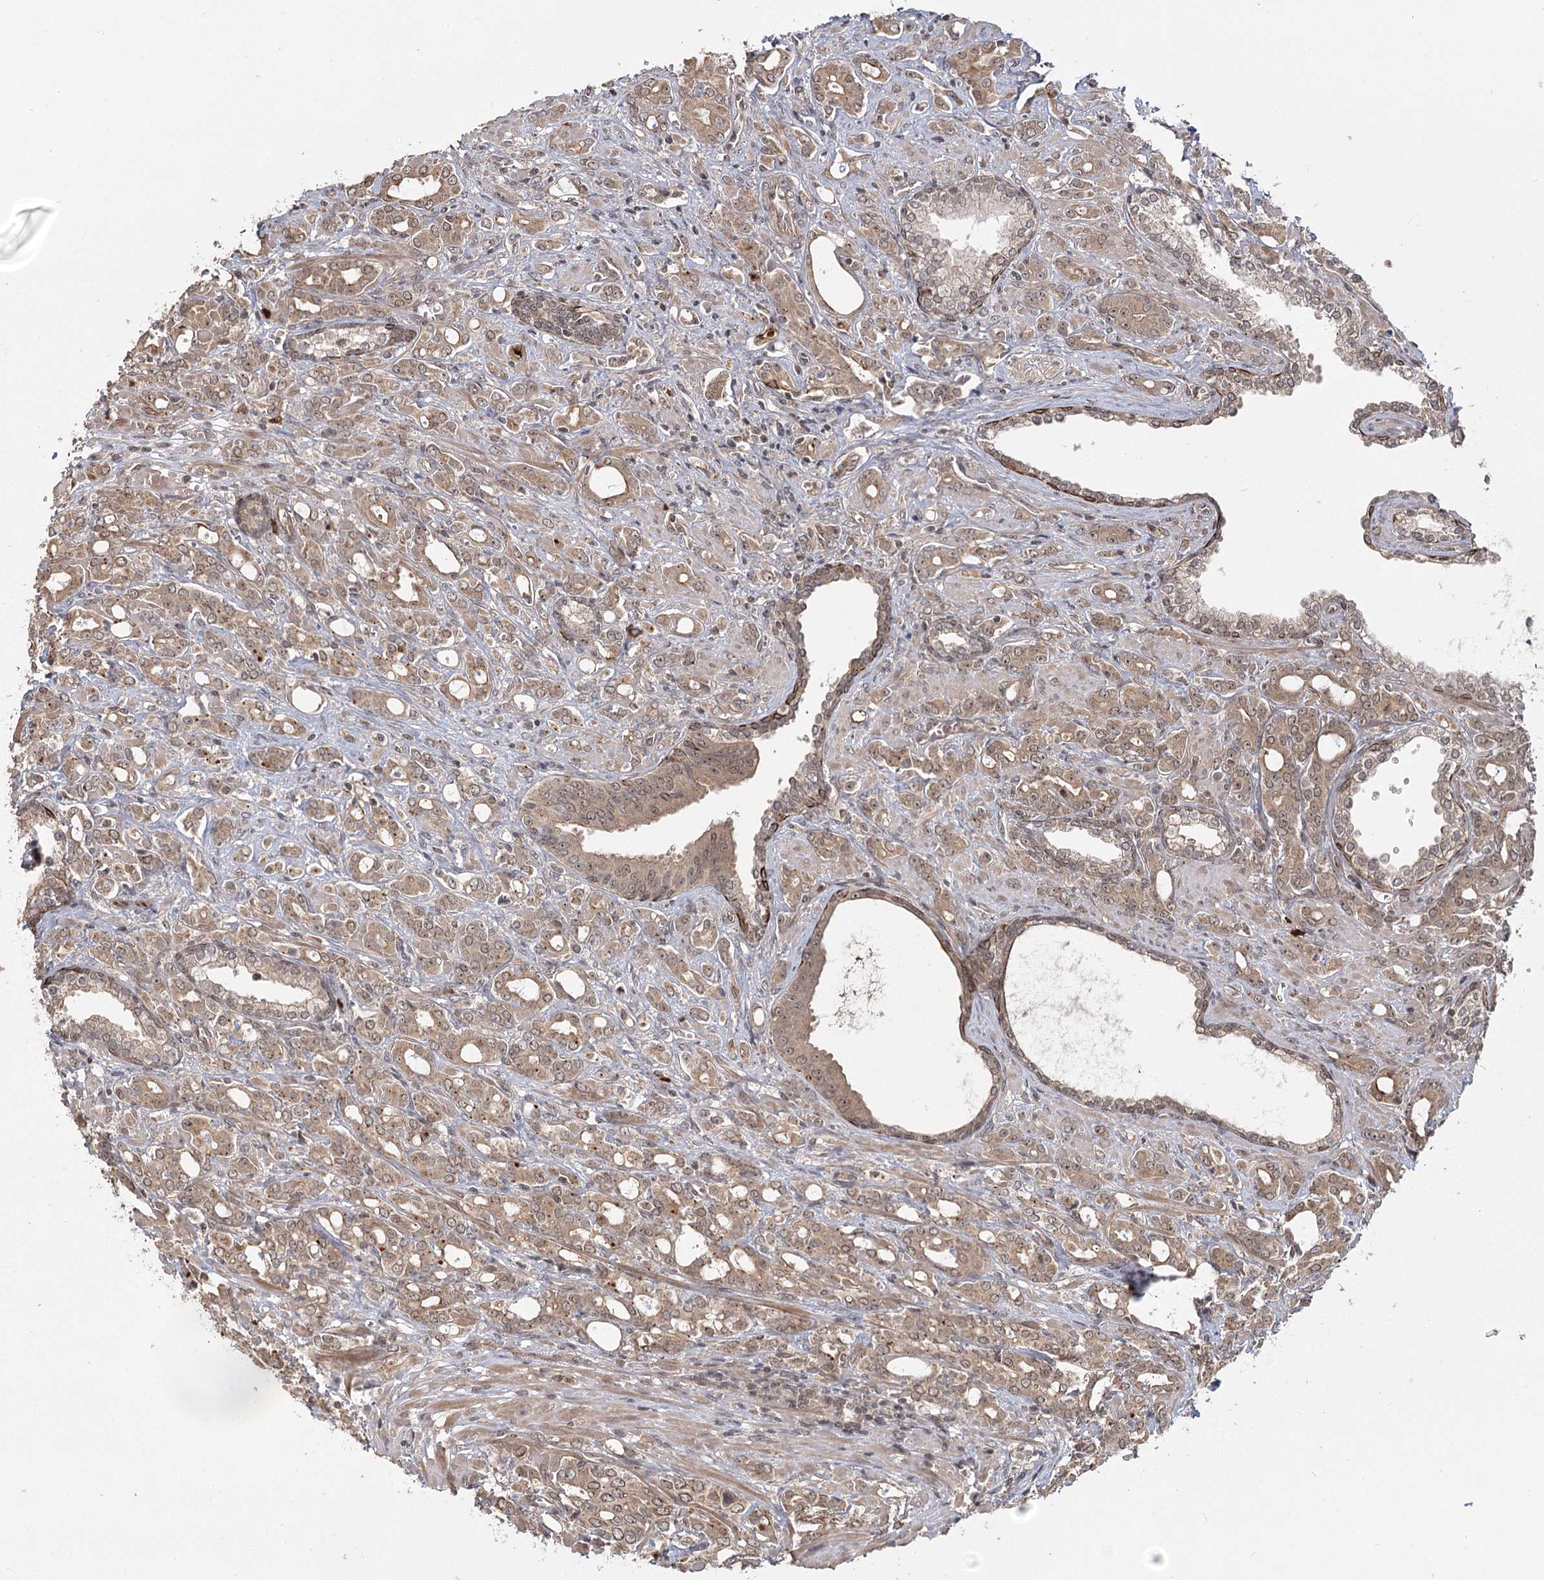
{"staining": {"intensity": "moderate", "quantity": ">75%", "location": "cytoplasmic/membranous"}, "tissue": "prostate cancer", "cell_type": "Tumor cells", "image_type": "cancer", "snomed": [{"axis": "morphology", "description": "Adenocarcinoma, High grade"}, {"axis": "topography", "description": "Prostate"}], "caption": "High-magnification brightfield microscopy of adenocarcinoma (high-grade) (prostate) stained with DAB (3,3'-diaminobenzidine) (brown) and counterstained with hematoxylin (blue). tumor cells exhibit moderate cytoplasmic/membranous staining is seen in approximately>75% of cells. The staining is performed using DAB (3,3'-diaminobenzidine) brown chromogen to label protein expression. The nuclei are counter-stained blue using hematoxylin.", "gene": "R3HDM2", "patient": {"sex": "male", "age": 72}}